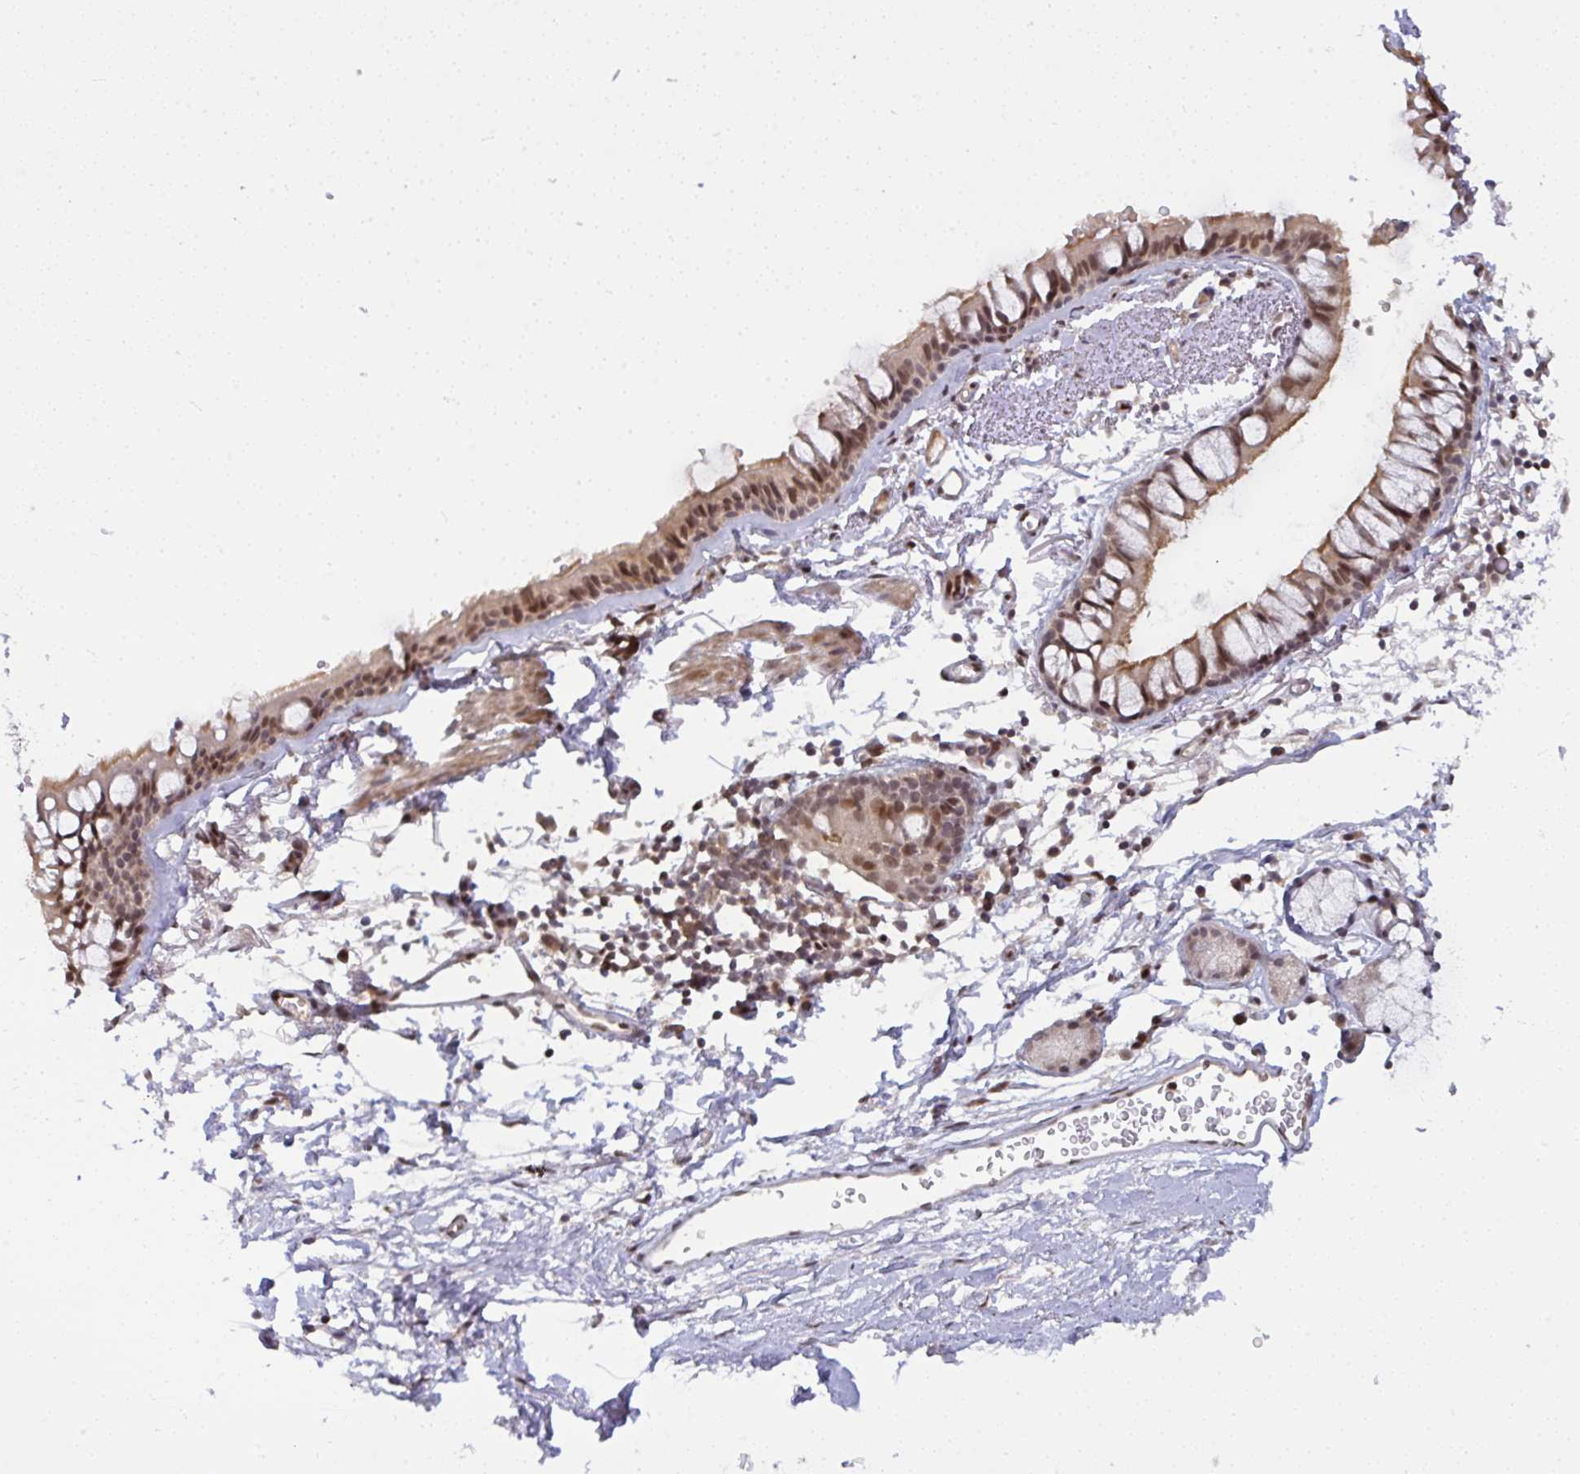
{"staining": {"intensity": "moderate", "quantity": ">75%", "location": "cytoplasmic/membranous,nuclear"}, "tissue": "bronchus", "cell_type": "Respiratory epithelial cells", "image_type": "normal", "snomed": [{"axis": "morphology", "description": "Normal tissue, NOS"}, {"axis": "topography", "description": "Cartilage tissue"}, {"axis": "topography", "description": "Bronchus"}, {"axis": "topography", "description": "Peripheral nerve tissue"}], "caption": "A brown stain labels moderate cytoplasmic/membranous,nuclear positivity of a protein in respiratory epithelial cells of benign bronchus. (DAB (3,3'-diaminobenzidine) IHC, brown staining for protein, blue staining for nuclei).", "gene": "KLF2", "patient": {"sex": "female", "age": 59}}